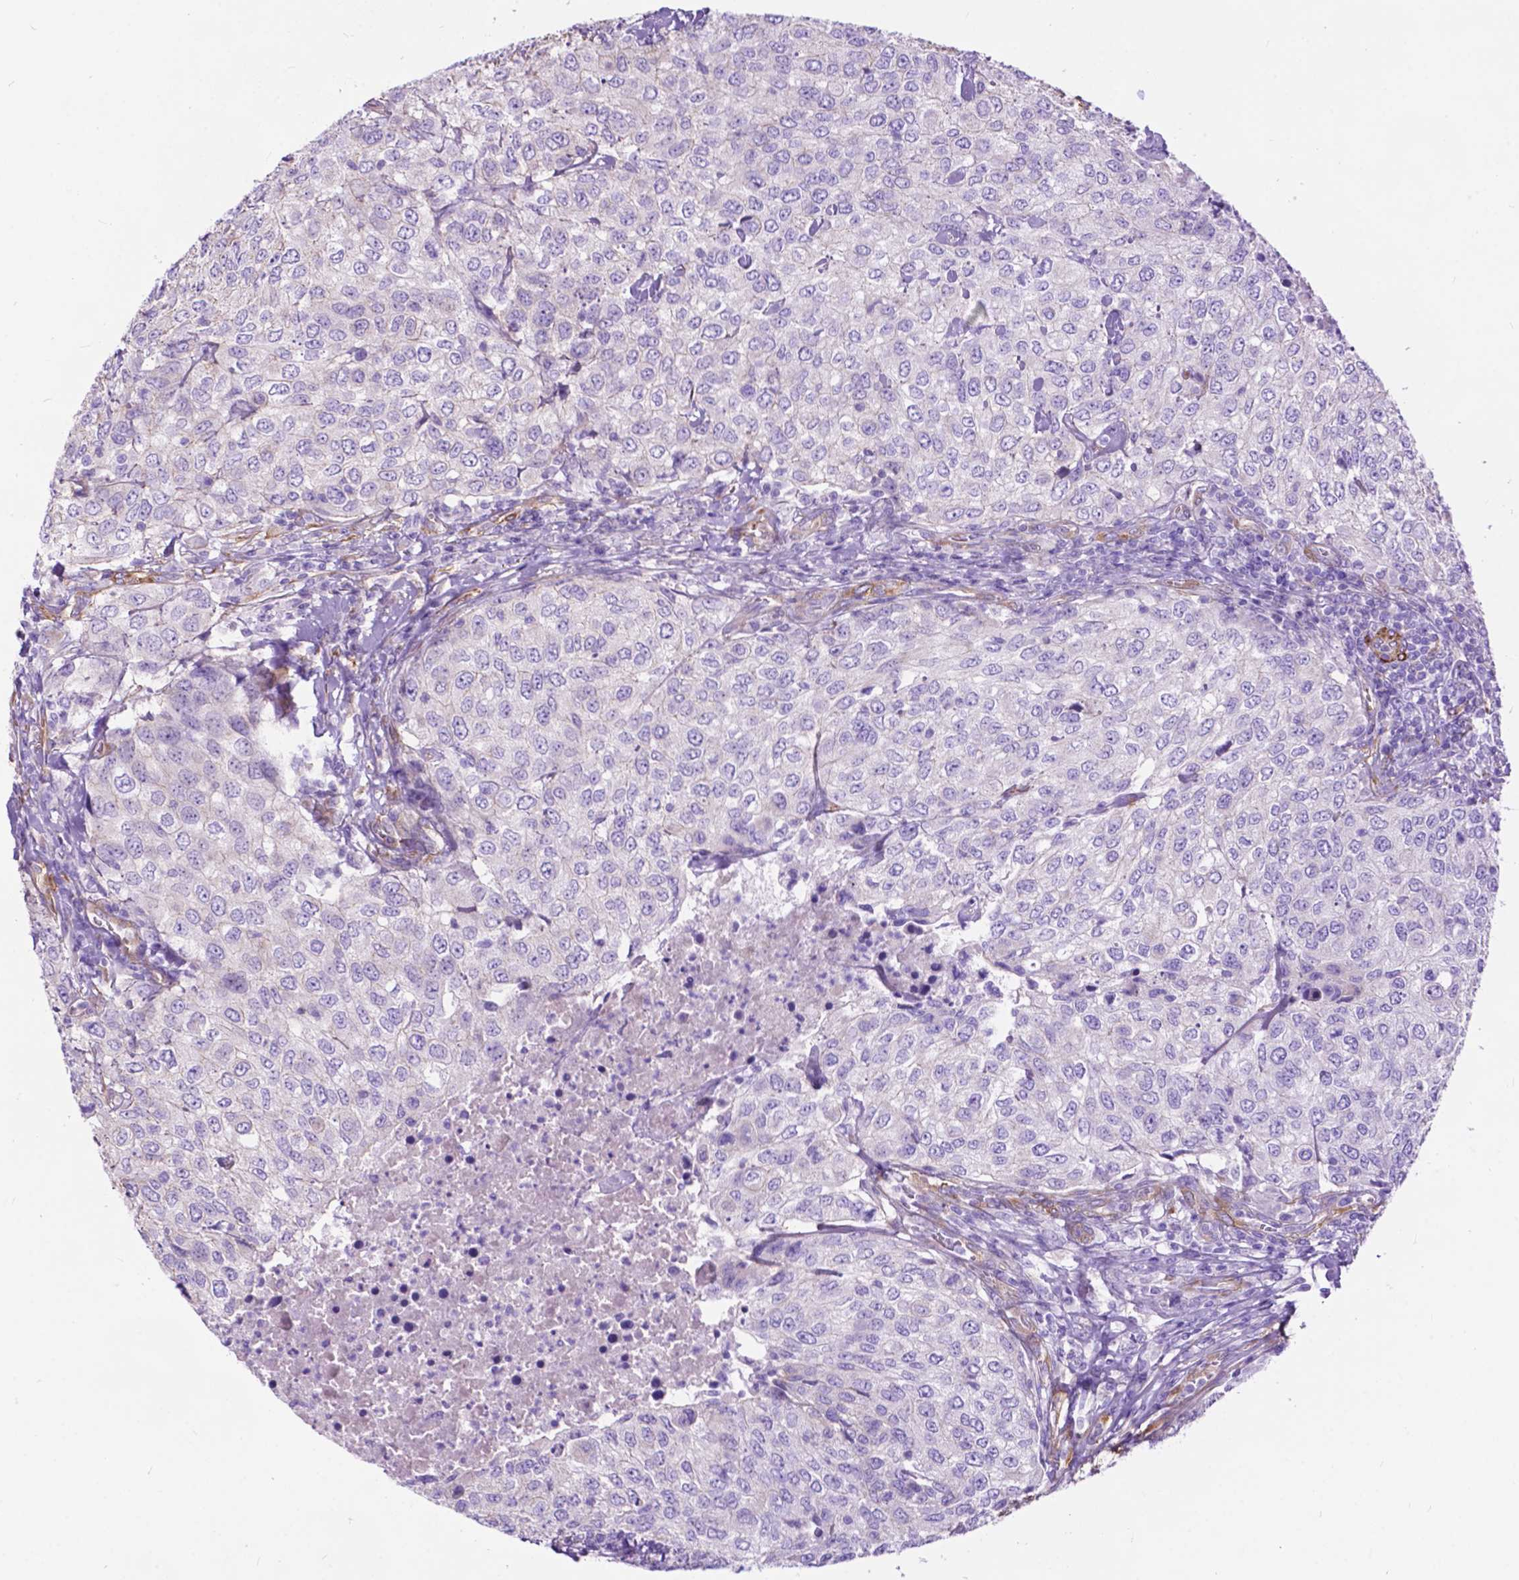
{"staining": {"intensity": "negative", "quantity": "none", "location": "none"}, "tissue": "urothelial cancer", "cell_type": "Tumor cells", "image_type": "cancer", "snomed": [{"axis": "morphology", "description": "Urothelial carcinoma, High grade"}, {"axis": "topography", "description": "Urinary bladder"}], "caption": "Human urothelial carcinoma (high-grade) stained for a protein using IHC reveals no positivity in tumor cells.", "gene": "PCDHA12", "patient": {"sex": "female", "age": 78}}